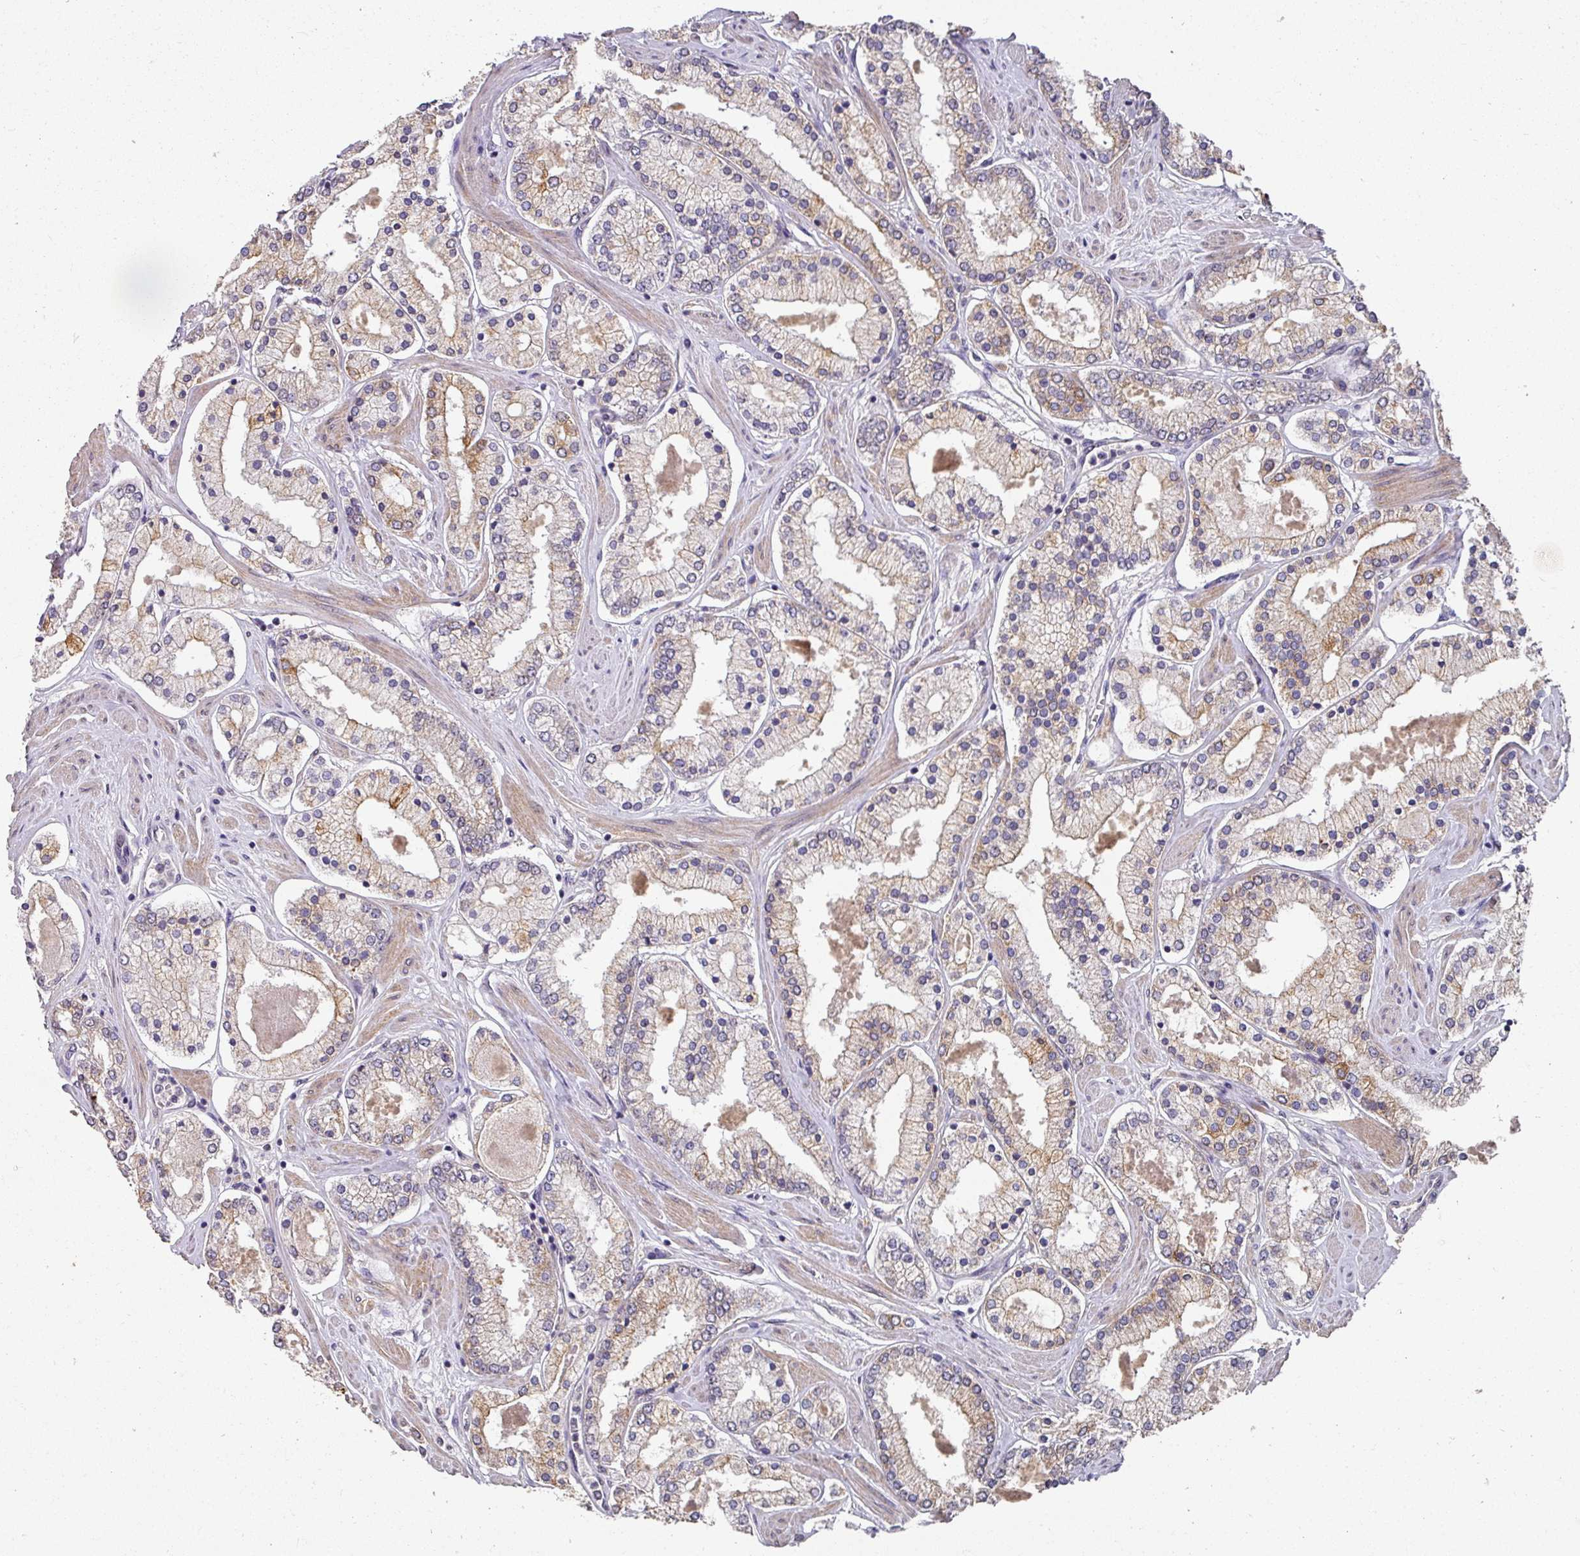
{"staining": {"intensity": "moderate", "quantity": "<25%", "location": "cytoplasmic/membranous"}, "tissue": "prostate cancer", "cell_type": "Tumor cells", "image_type": "cancer", "snomed": [{"axis": "morphology", "description": "Adenocarcinoma, Low grade"}, {"axis": "topography", "description": "Prostate"}], "caption": "The micrograph reveals immunohistochemical staining of prostate cancer. There is moderate cytoplasmic/membranous positivity is identified in about <25% of tumor cells. (IHC, brightfield microscopy, high magnification).", "gene": "EXTL3", "patient": {"sex": "male", "age": 42}}